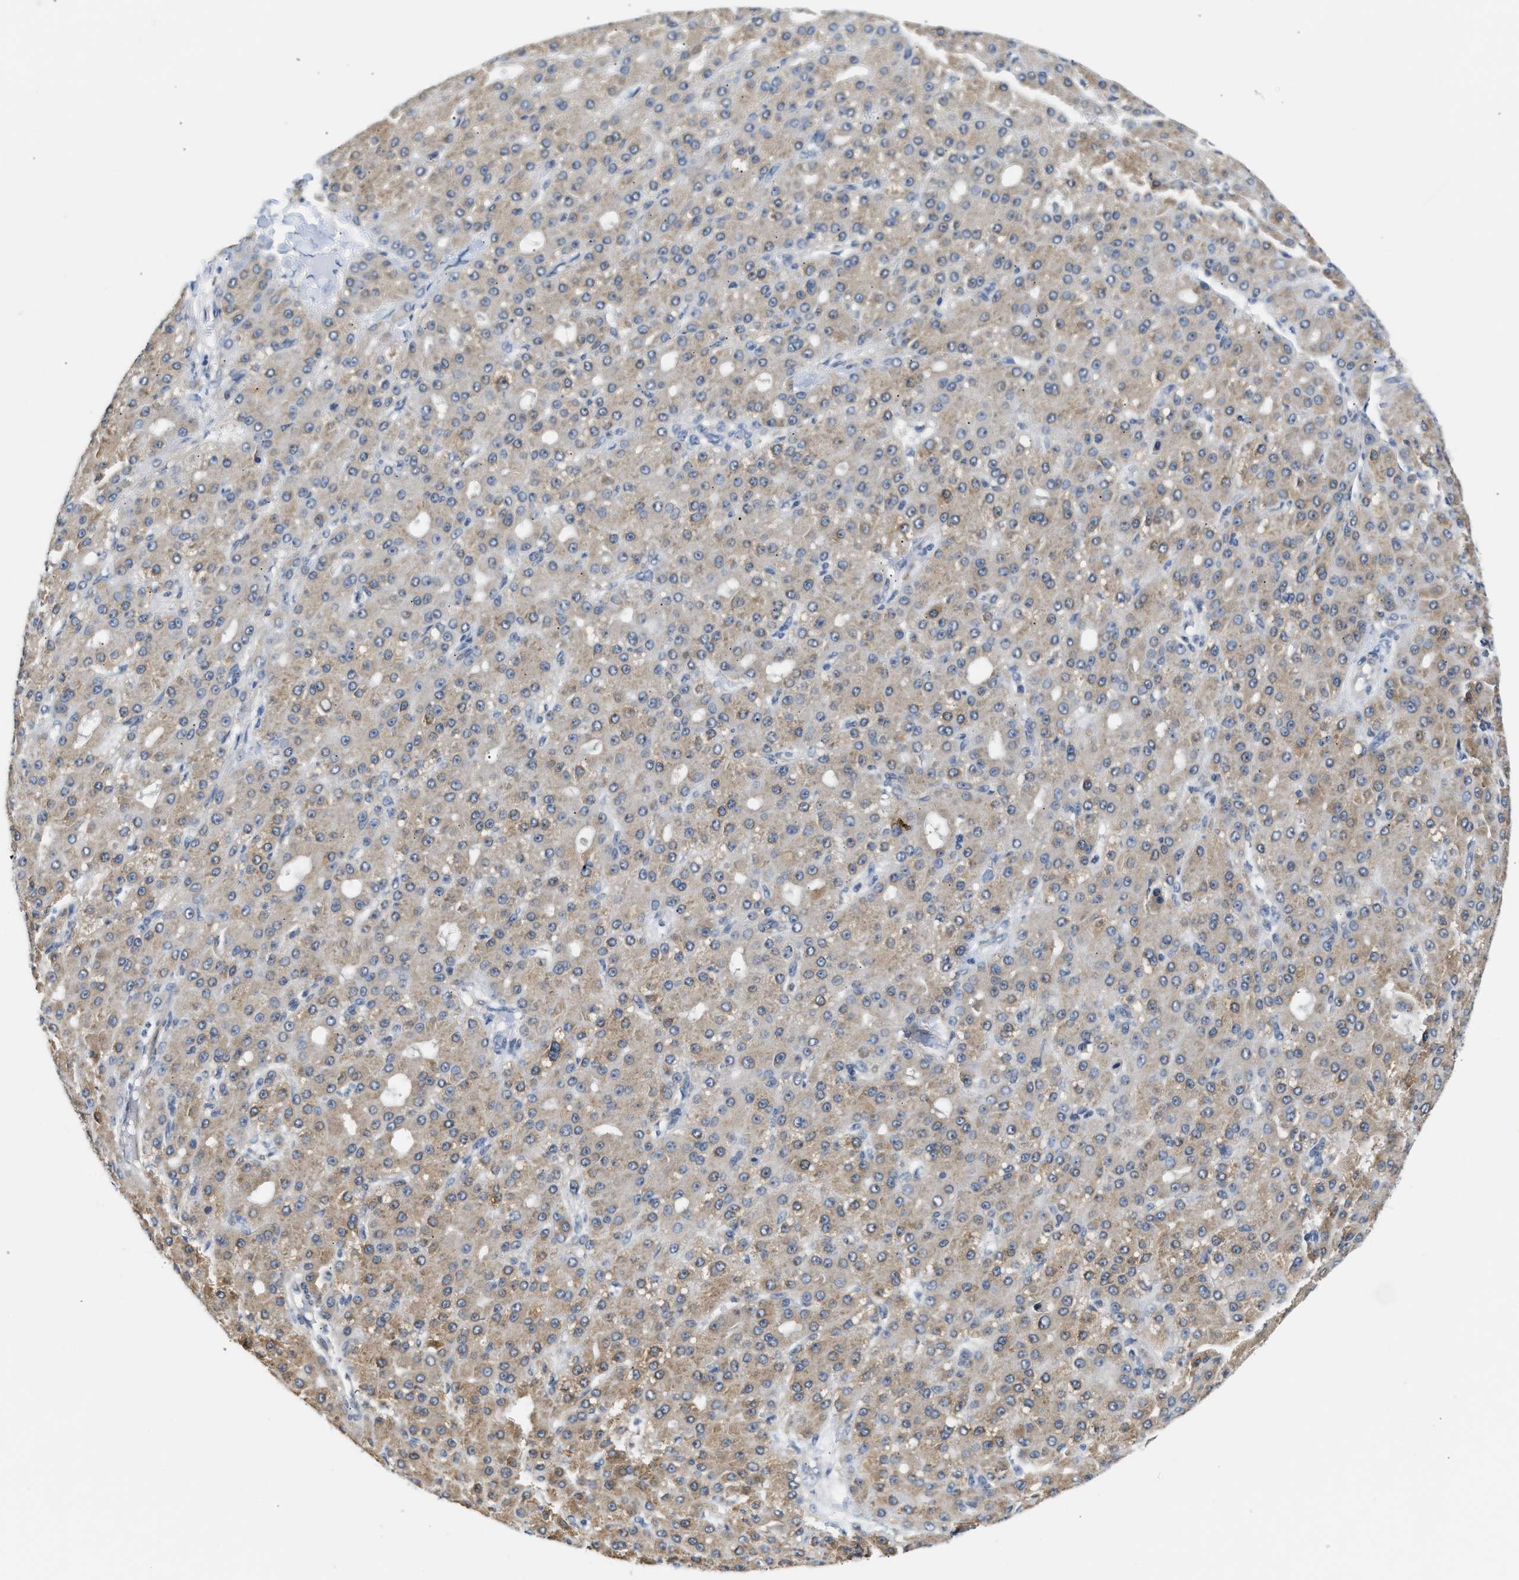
{"staining": {"intensity": "weak", "quantity": ">75%", "location": "cytoplasmic/membranous"}, "tissue": "liver cancer", "cell_type": "Tumor cells", "image_type": "cancer", "snomed": [{"axis": "morphology", "description": "Carcinoma, Hepatocellular, NOS"}, {"axis": "topography", "description": "Liver"}], "caption": "Liver hepatocellular carcinoma stained for a protein (brown) reveals weak cytoplasmic/membranous positive expression in approximately >75% of tumor cells.", "gene": "CLGN", "patient": {"sex": "male", "age": 67}}